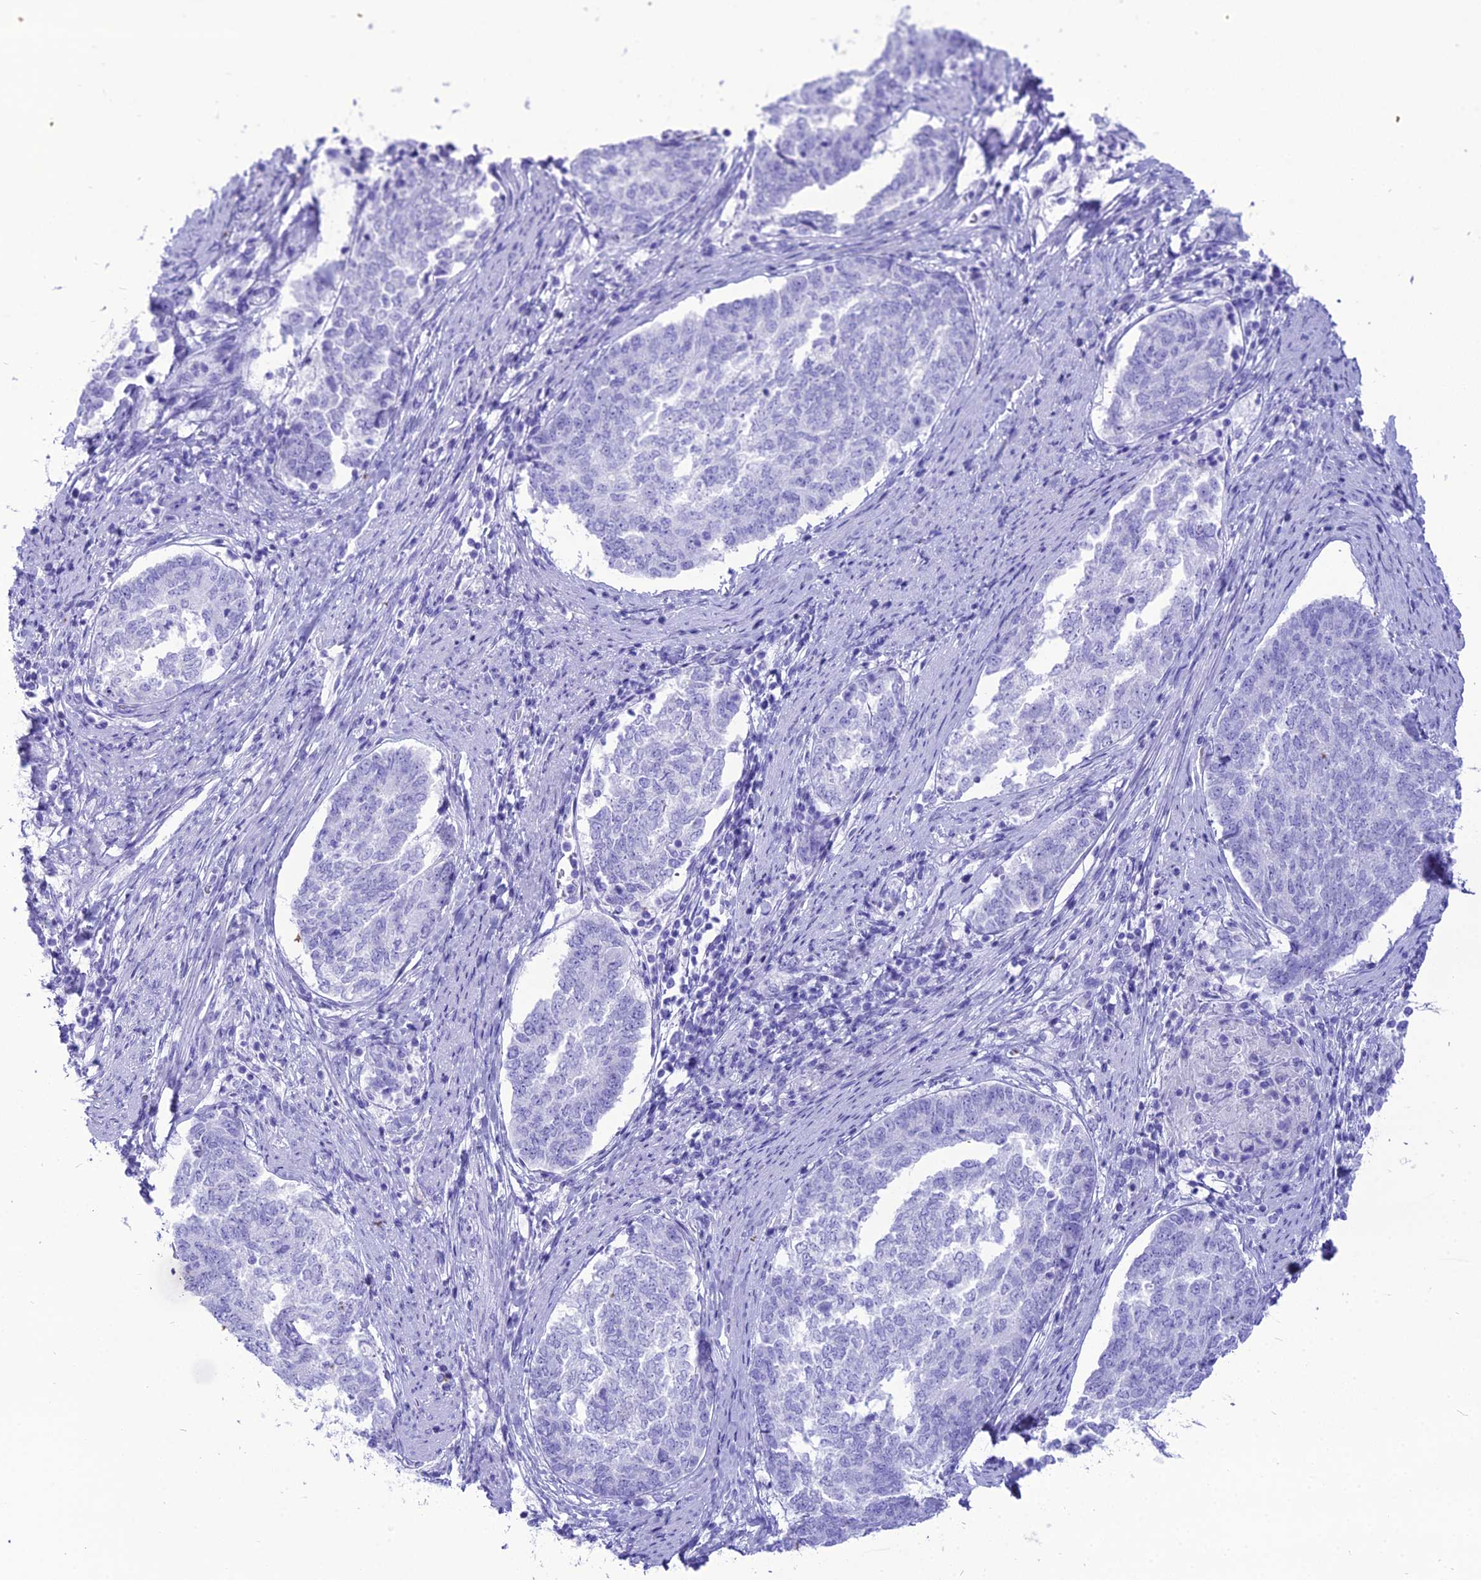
{"staining": {"intensity": "negative", "quantity": "none", "location": "none"}, "tissue": "endometrial cancer", "cell_type": "Tumor cells", "image_type": "cancer", "snomed": [{"axis": "morphology", "description": "Adenocarcinoma, NOS"}, {"axis": "topography", "description": "Endometrium"}], "caption": "Immunohistochemistry (IHC) of endometrial cancer demonstrates no expression in tumor cells.", "gene": "PNMA5", "patient": {"sex": "female", "age": 80}}